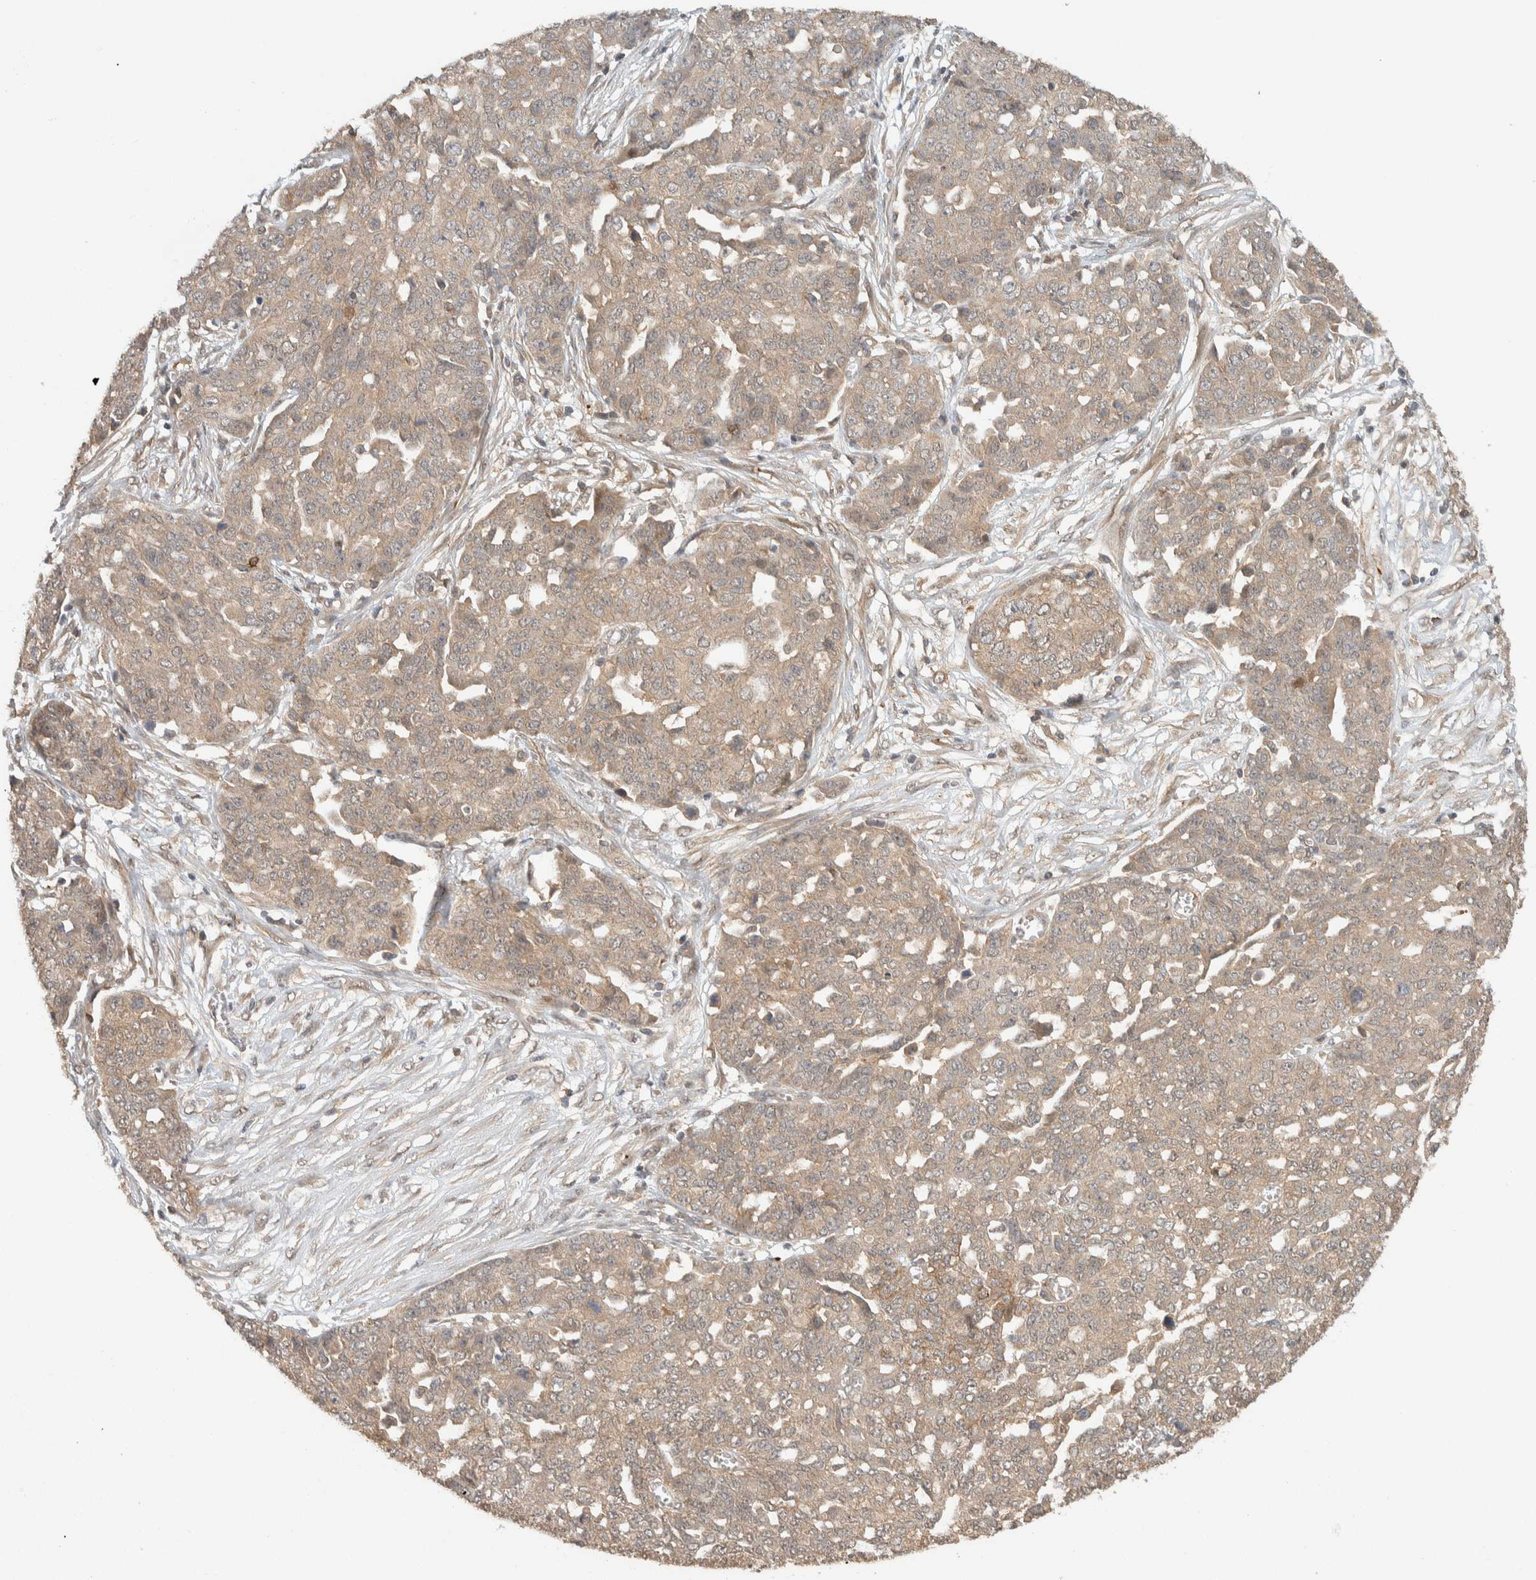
{"staining": {"intensity": "weak", "quantity": ">75%", "location": "cytoplasmic/membranous"}, "tissue": "ovarian cancer", "cell_type": "Tumor cells", "image_type": "cancer", "snomed": [{"axis": "morphology", "description": "Cystadenocarcinoma, serous, NOS"}, {"axis": "topography", "description": "Soft tissue"}, {"axis": "topography", "description": "Ovary"}], "caption": "A histopathology image of human serous cystadenocarcinoma (ovarian) stained for a protein demonstrates weak cytoplasmic/membranous brown staining in tumor cells. The staining was performed using DAB to visualize the protein expression in brown, while the nuclei were stained in blue with hematoxylin (Magnification: 20x).", "gene": "ZNF567", "patient": {"sex": "female", "age": 57}}